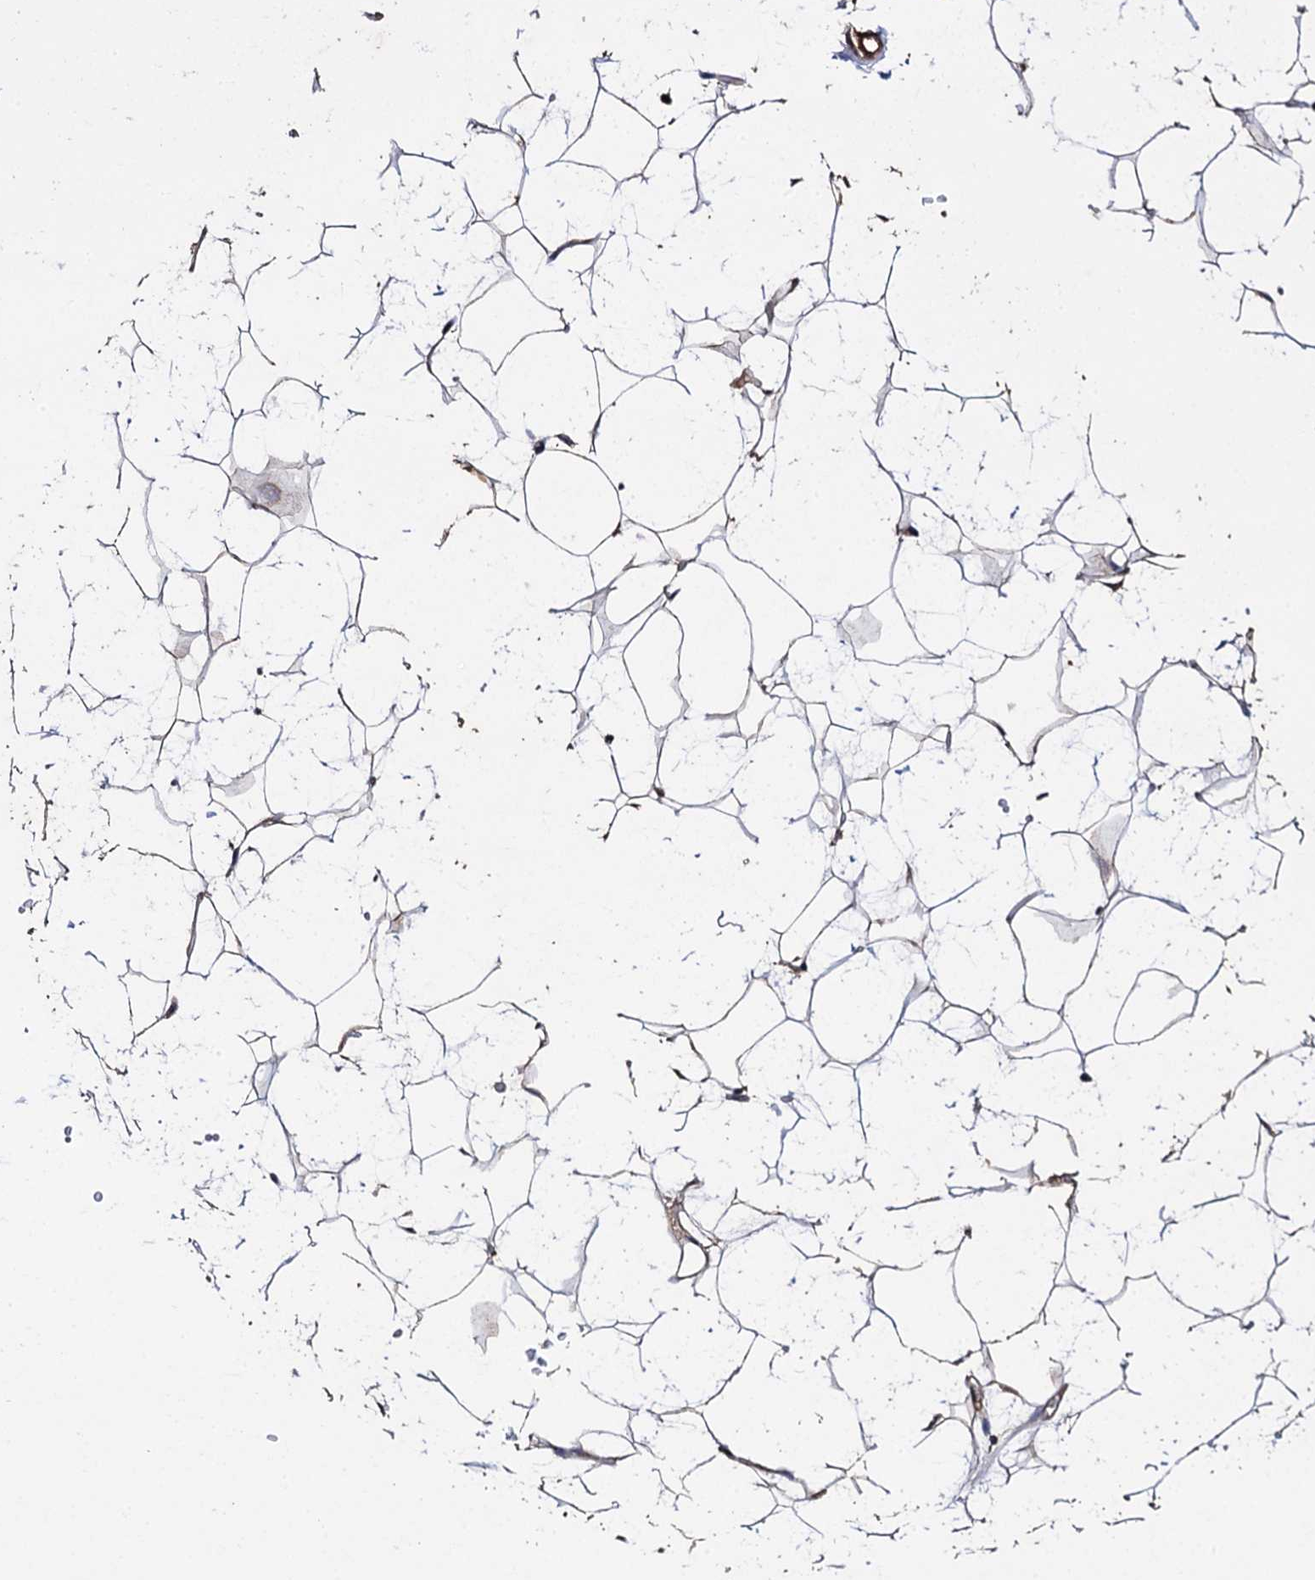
{"staining": {"intensity": "moderate", "quantity": ">75%", "location": "cytoplasmic/membranous"}, "tissue": "adipose tissue", "cell_type": "Adipocytes", "image_type": "normal", "snomed": [{"axis": "morphology", "description": "Normal tissue, NOS"}, {"axis": "topography", "description": "Breast"}], "caption": "Immunohistochemical staining of benign human adipose tissue reveals >75% levels of moderate cytoplasmic/membranous protein positivity in approximately >75% of adipocytes.", "gene": "FAM111A", "patient": {"sex": "female", "age": 26}}